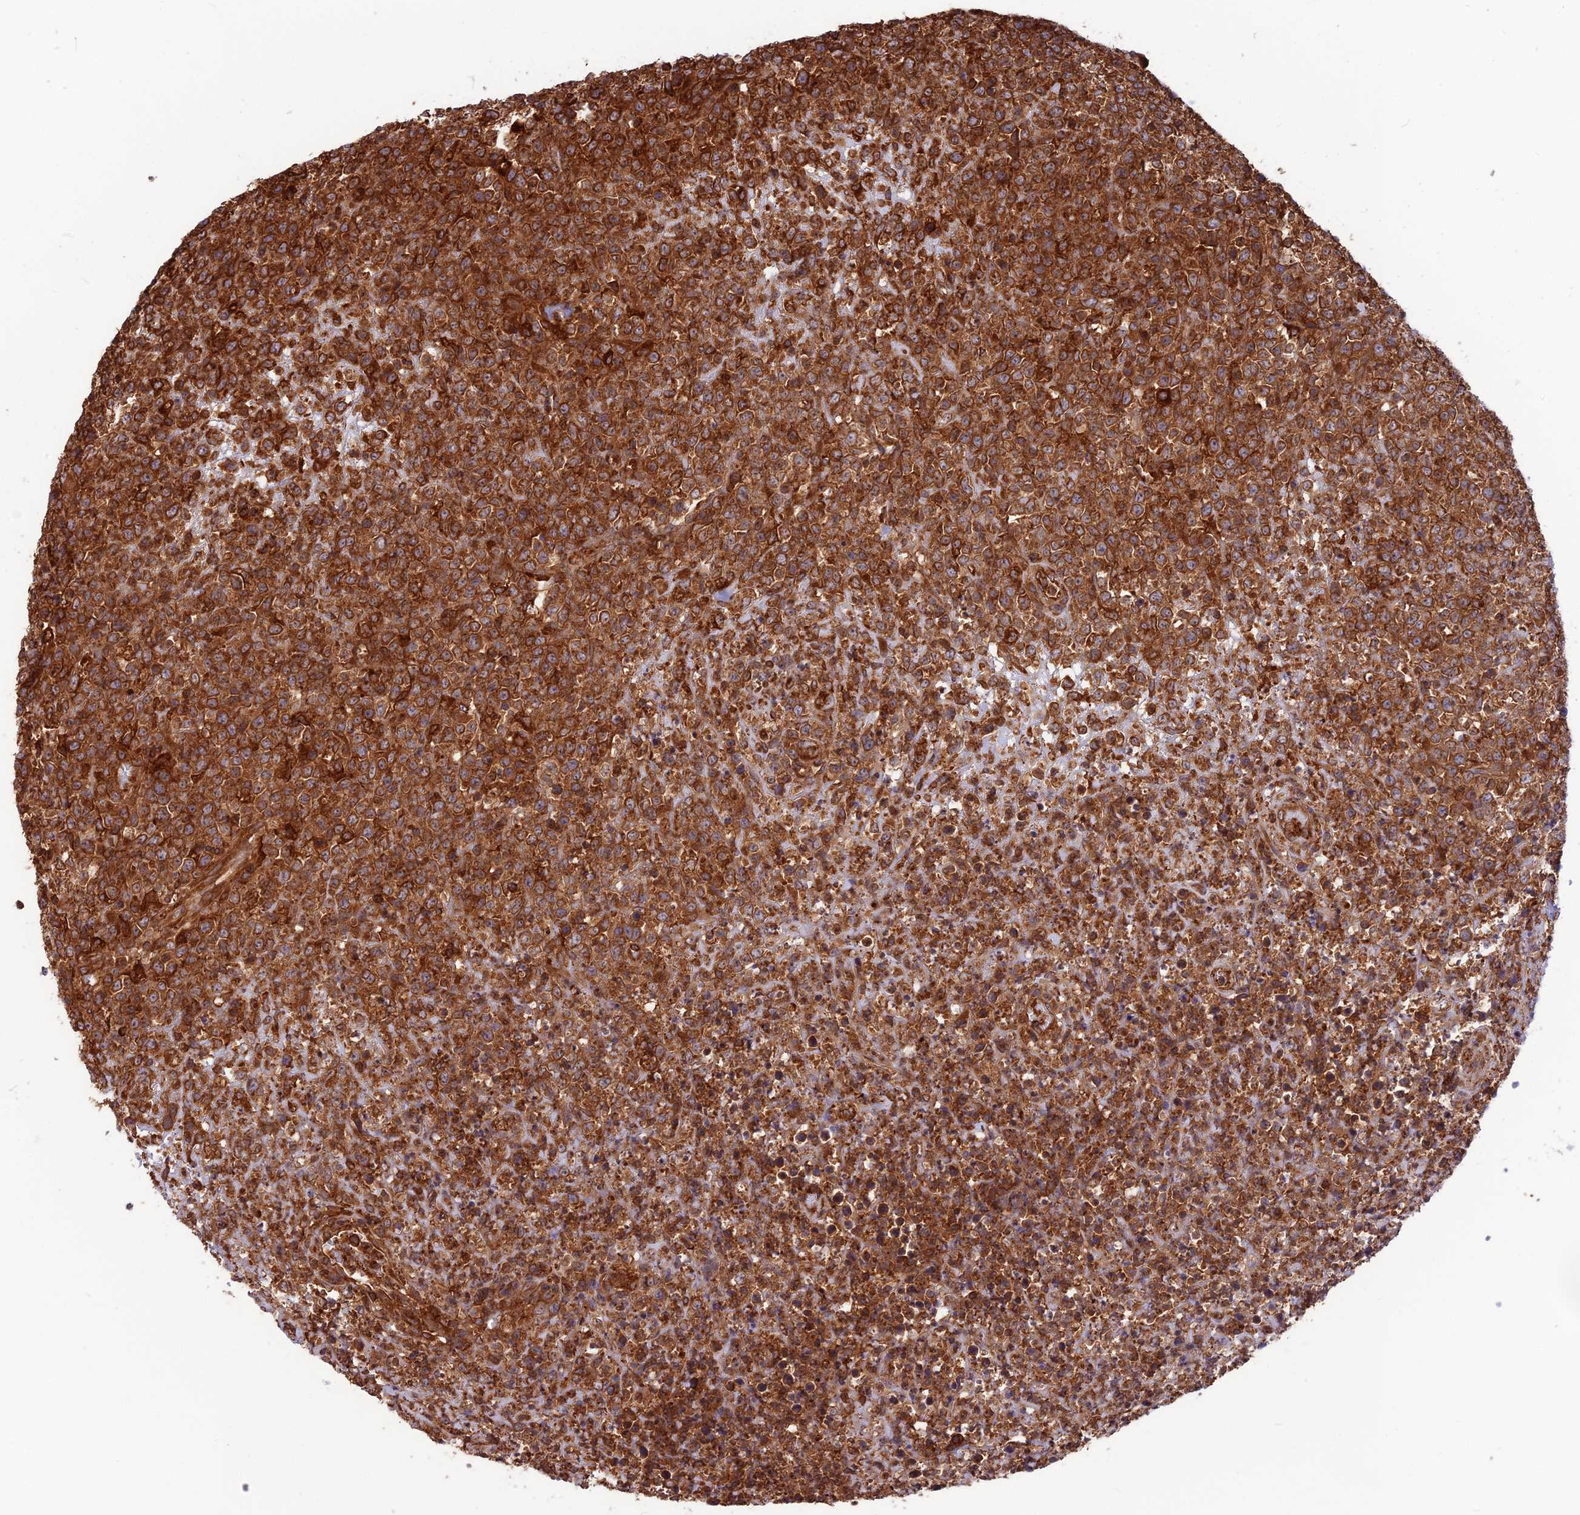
{"staining": {"intensity": "strong", "quantity": ">75%", "location": "cytoplasmic/membranous"}, "tissue": "lymphoma", "cell_type": "Tumor cells", "image_type": "cancer", "snomed": [{"axis": "morphology", "description": "Malignant lymphoma, non-Hodgkin's type, High grade"}, {"axis": "topography", "description": "Colon"}], "caption": "Immunohistochemical staining of malignant lymphoma, non-Hodgkin's type (high-grade) demonstrates high levels of strong cytoplasmic/membranous expression in approximately >75% of tumor cells.", "gene": "WDR1", "patient": {"sex": "female", "age": 53}}